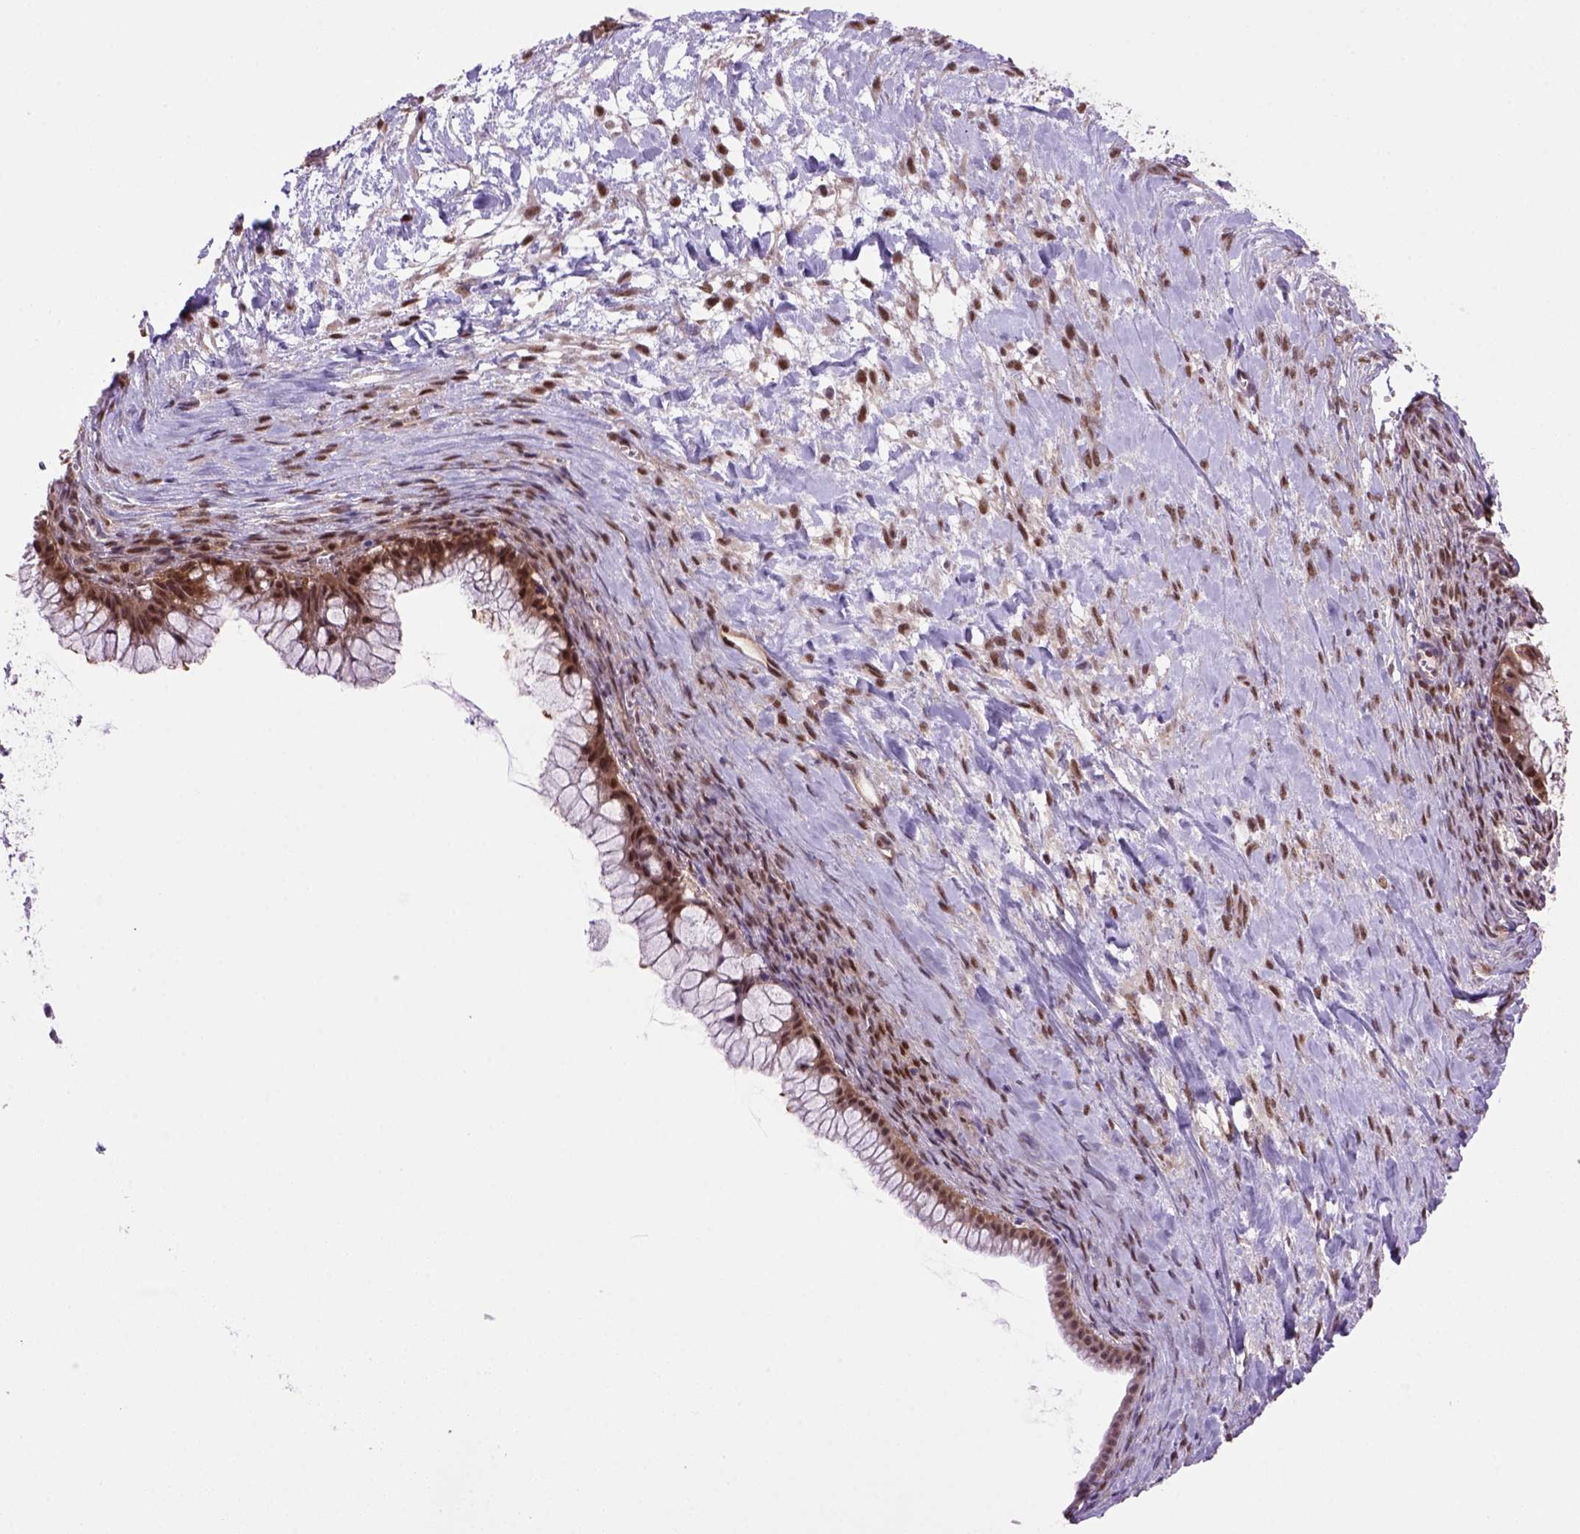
{"staining": {"intensity": "strong", "quantity": ">75%", "location": "cytoplasmic/membranous,nuclear"}, "tissue": "ovarian cancer", "cell_type": "Tumor cells", "image_type": "cancer", "snomed": [{"axis": "morphology", "description": "Cystadenocarcinoma, mucinous, NOS"}, {"axis": "topography", "description": "Ovary"}], "caption": "DAB (3,3'-diaminobenzidine) immunohistochemical staining of human ovarian cancer (mucinous cystadenocarcinoma) exhibits strong cytoplasmic/membranous and nuclear protein positivity in about >75% of tumor cells. (DAB IHC with brightfield microscopy, high magnification).", "gene": "PSMC2", "patient": {"sex": "female", "age": 41}}